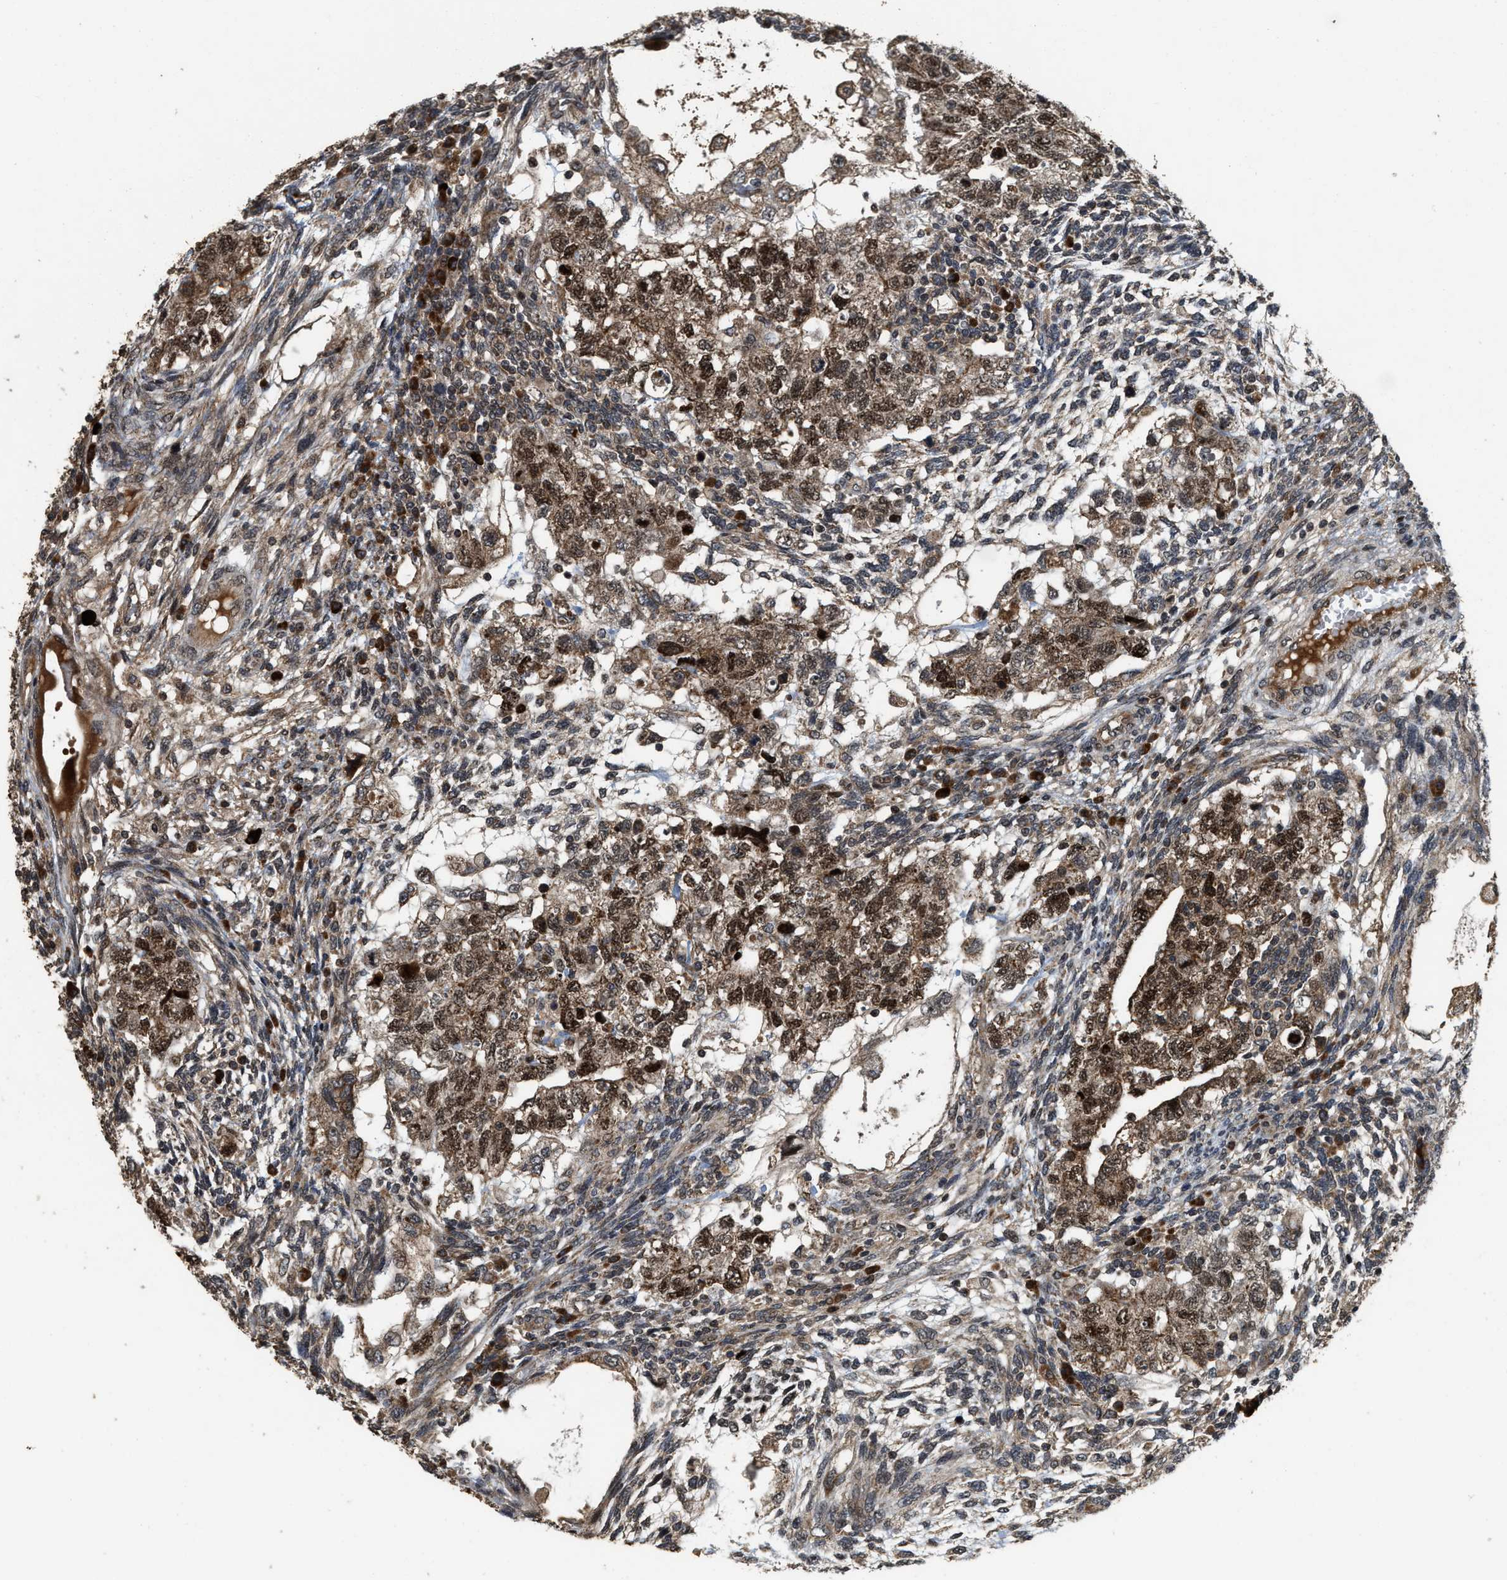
{"staining": {"intensity": "moderate", "quantity": ">75%", "location": "cytoplasmic/membranous,nuclear"}, "tissue": "testis cancer", "cell_type": "Tumor cells", "image_type": "cancer", "snomed": [{"axis": "morphology", "description": "Normal tissue, NOS"}, {"axis": "morphology", "description": "Carcinoma, Embryonal, NOS"}, {"axis": "topography", "description": "Testis"}], "caption": "Embryonal carcinoma (testis) tissue displays moderate cytoplasmic/membranous and nuclear expression in about >75% of tumor cells", "gene": "ELP2", "patient": {"sex": "male", "age": 36}}